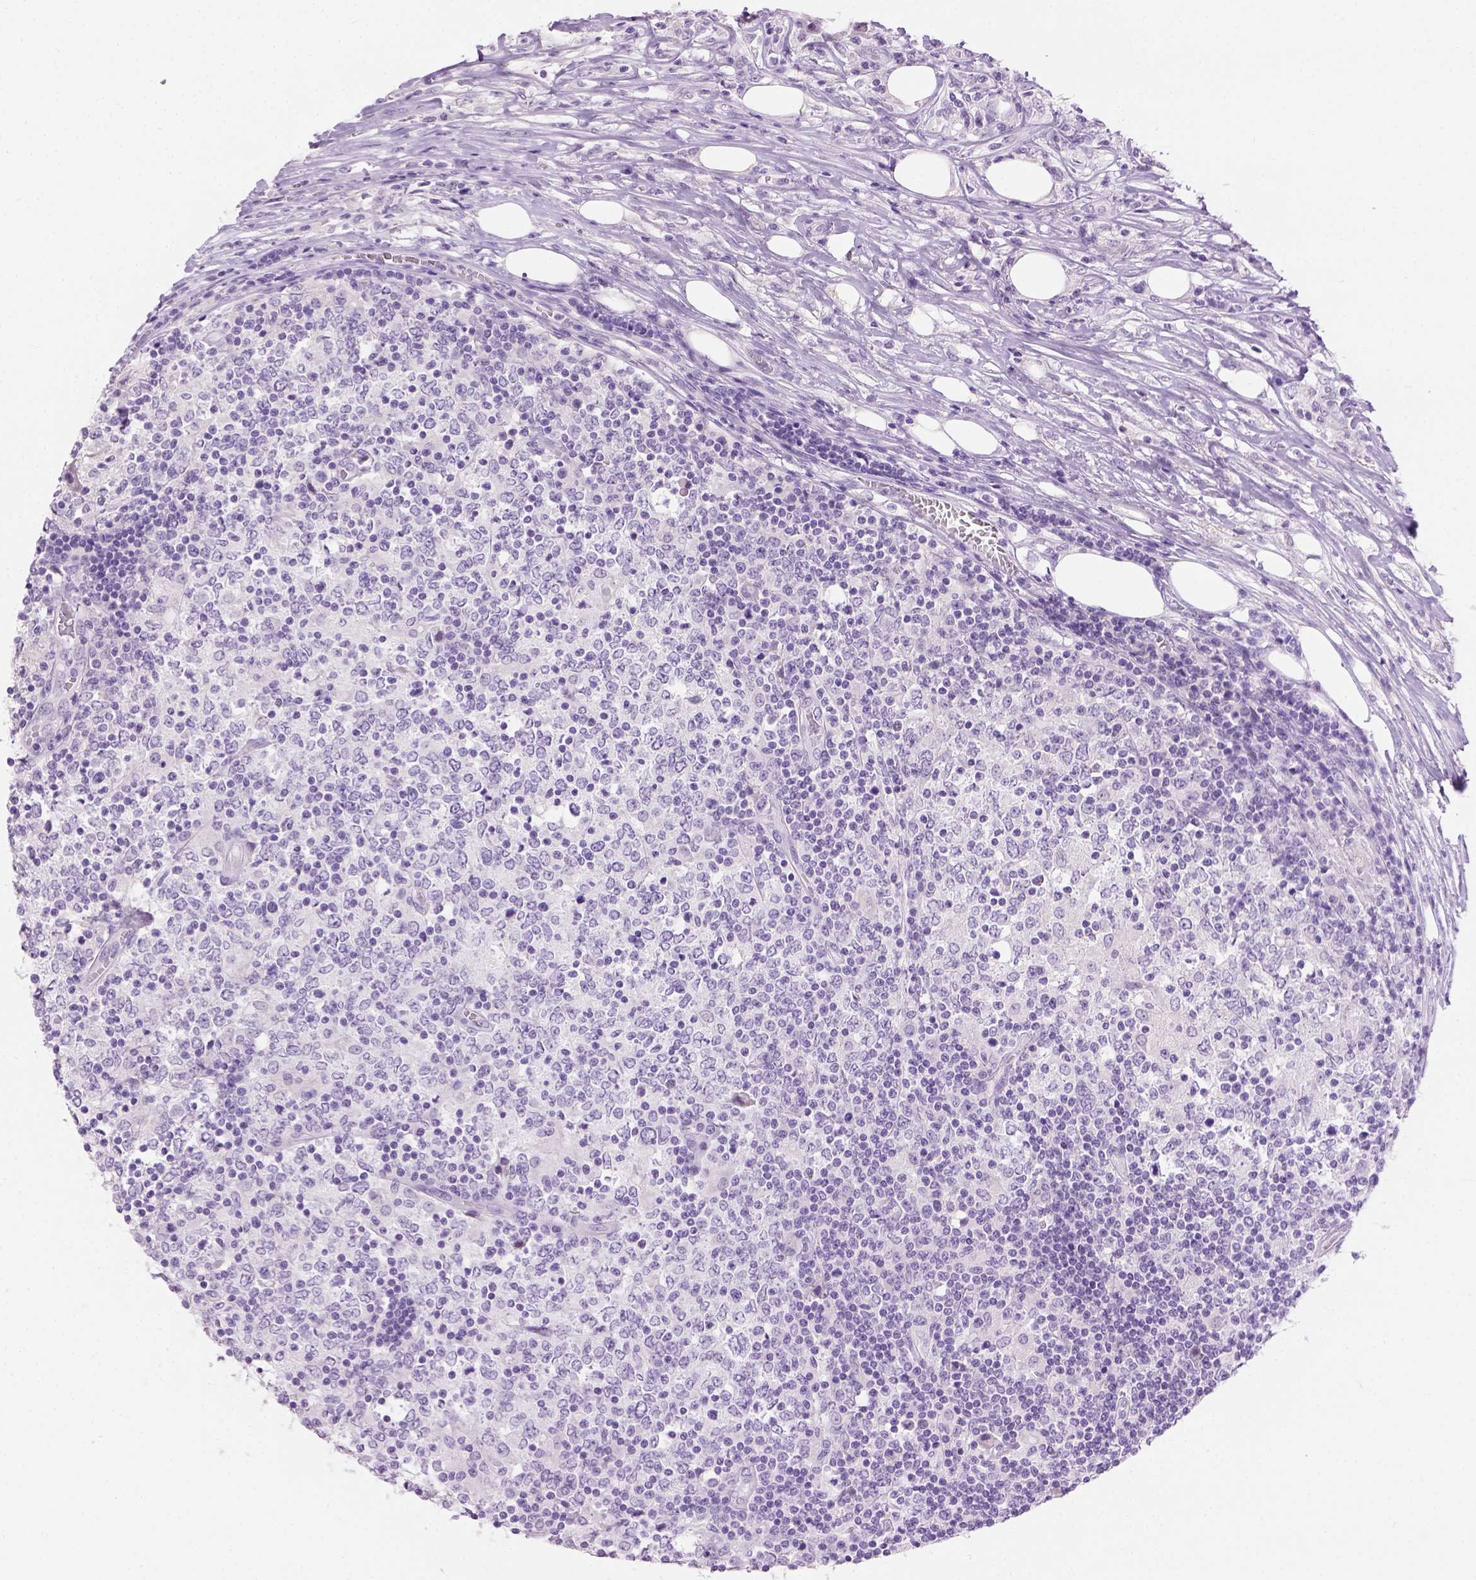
{"staining": {"intensity": "negative", "quantity": "none", "location": "none"}, "tissue": "lymphoma", "cell_type": "Tumor cells", "image_type": "cancer", "snomed": [{"axis": "morphology", "description": "Malignant lymphoma, non-Hodgkin's type, High grade"}, {"axis": "topography", "description": "Lymph node"}], "caption": "The immunohistochemistry (IHC) image has no significant positivity in tumor cells of lymphoma tissue.", "gene": "CYP24A1", "patient": {"sex": "female", "age": 84}}